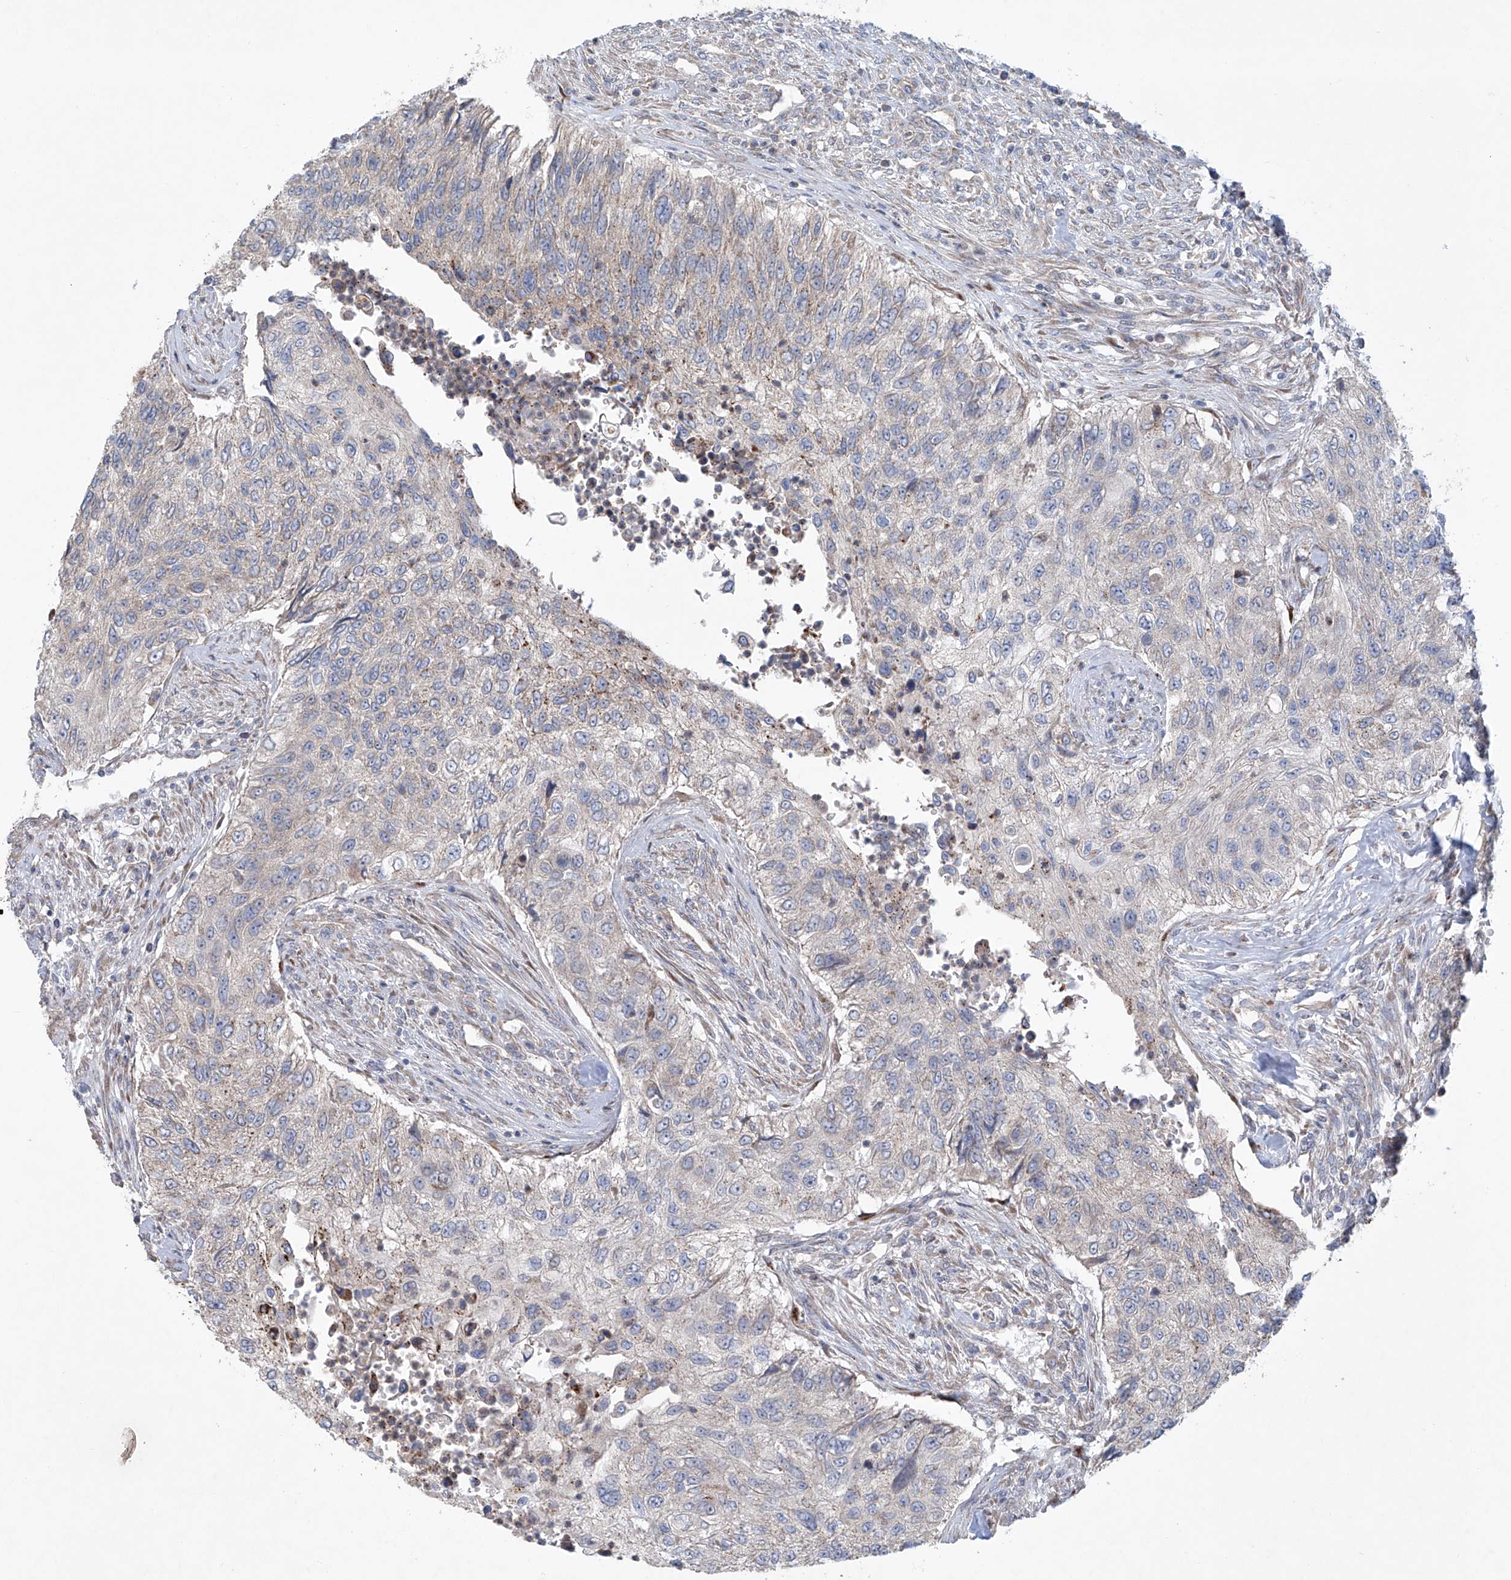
{"staining": {"intensity": "negative", "quantity": "none", "location": "none"}, "tissue": "urothelial cancer", "cell_type": "Tumor cells", "image_type": "cancer", "snomed": [{"axis": "morphology", "description": "Urothelial carcinoma, High grade"}, {"axis": "topography", "description": "Urinary bladder"}], "caption": "DAB immunohistochemical staining of human urothelial carcinoma (high-grade) reveals no significant positivity in tumor cells. (DAB (3,3'-diaminobenzidine) IHC, high magnification).", "gene": "KLC4", "patient": {"sex": "female", "age": 60}}